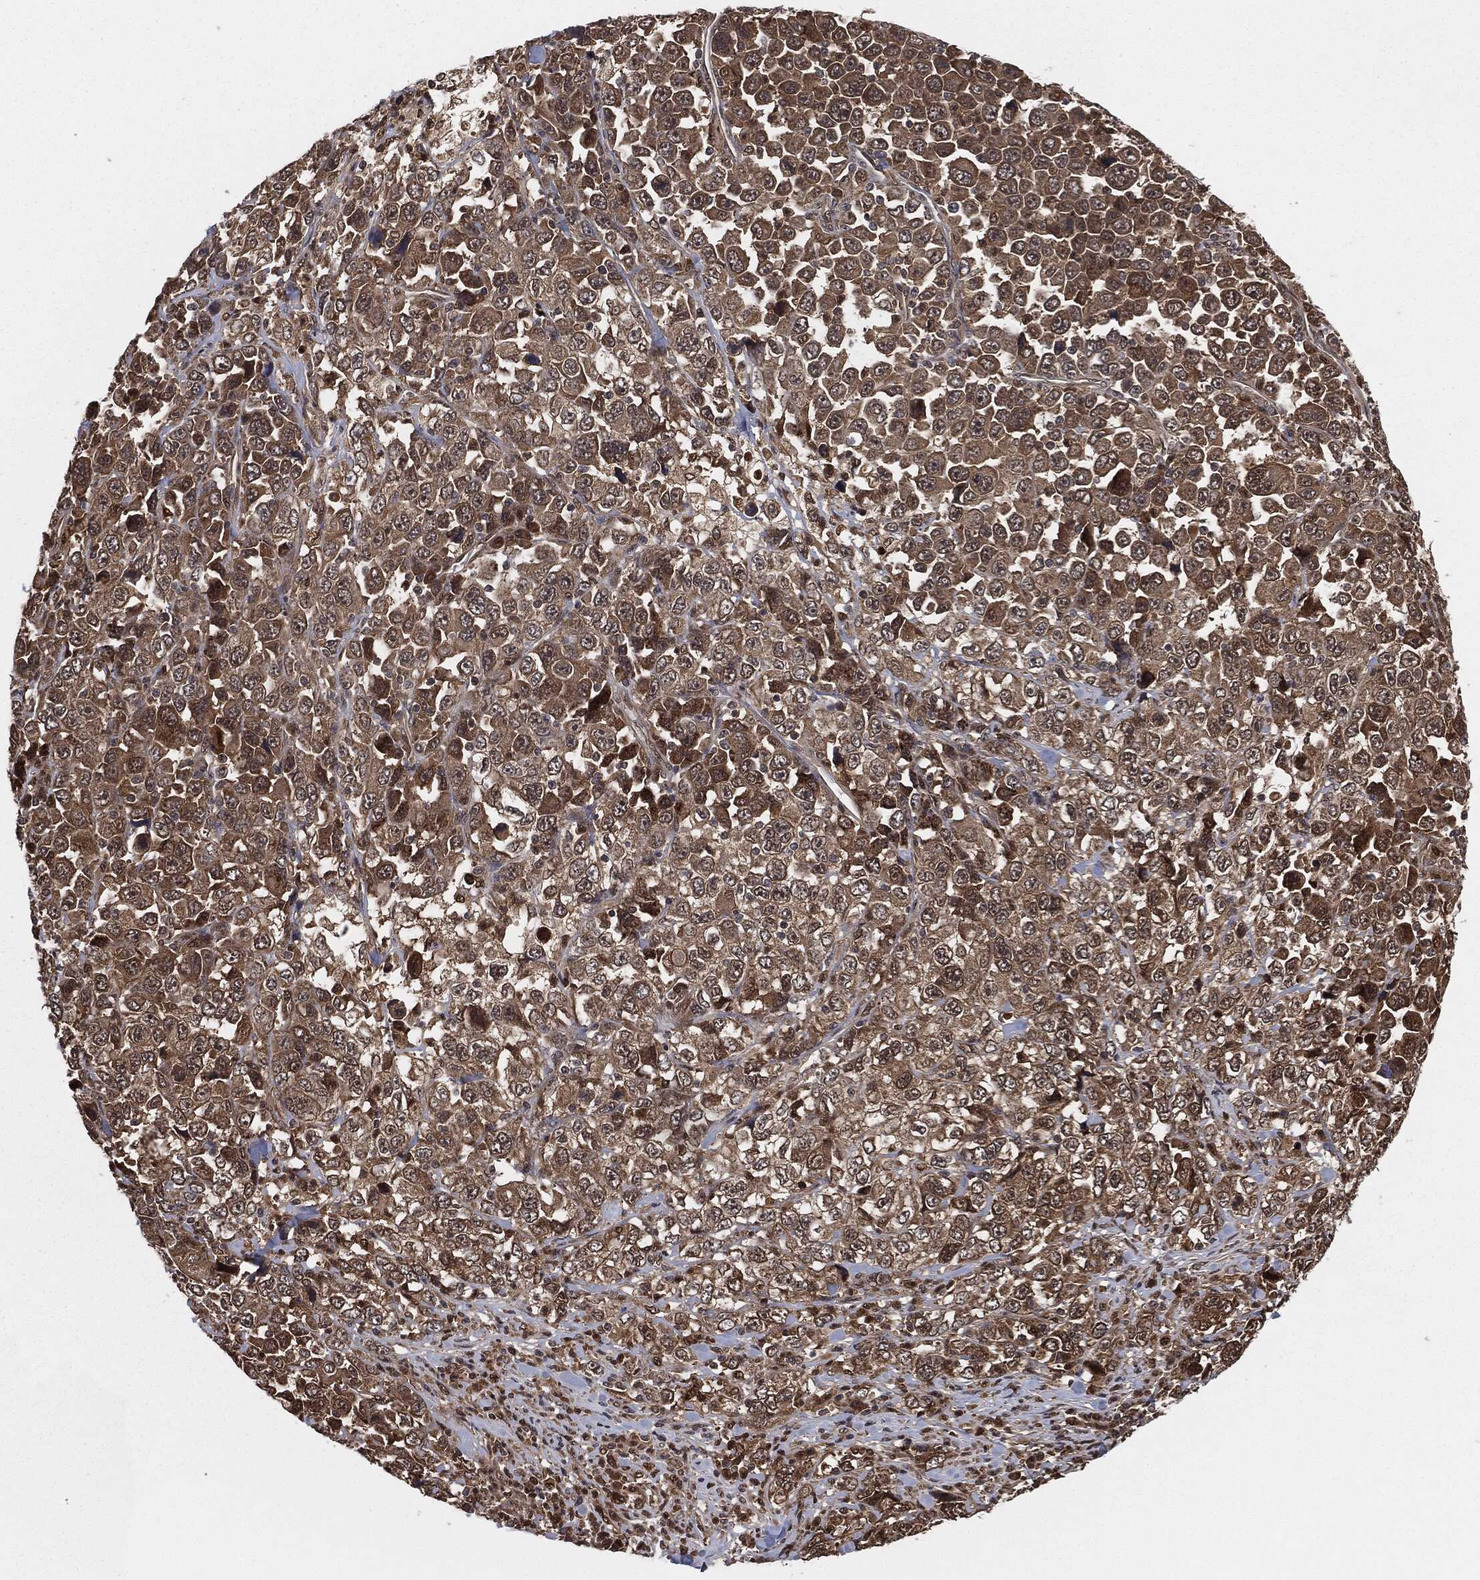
{"staining": {"intensity": "moderate", "quantity": "25%-75%", "location": "cytoplasmic/membranous"}, "tissue": "stomach cancer", "cell_type": "Tumor cells", "image_type": "cancer", "snomed": [{"axis": "morphology", "description": "Normal tissue, NOS"}, {"axis": "morphology", "description": "Adenocarcinoma, NOS"}, {"axis": "topography", "description": "Stomach, upper"}, {"axis": "topography", "description": "Stomach"}], "caption": "Human stomach cancer (adenocarcinoma) stained with a protein marker exhibits moderate staining in tumor cells.", "gene": "CAPRIN2", "patient": {"sex": "male", "age": 59}}